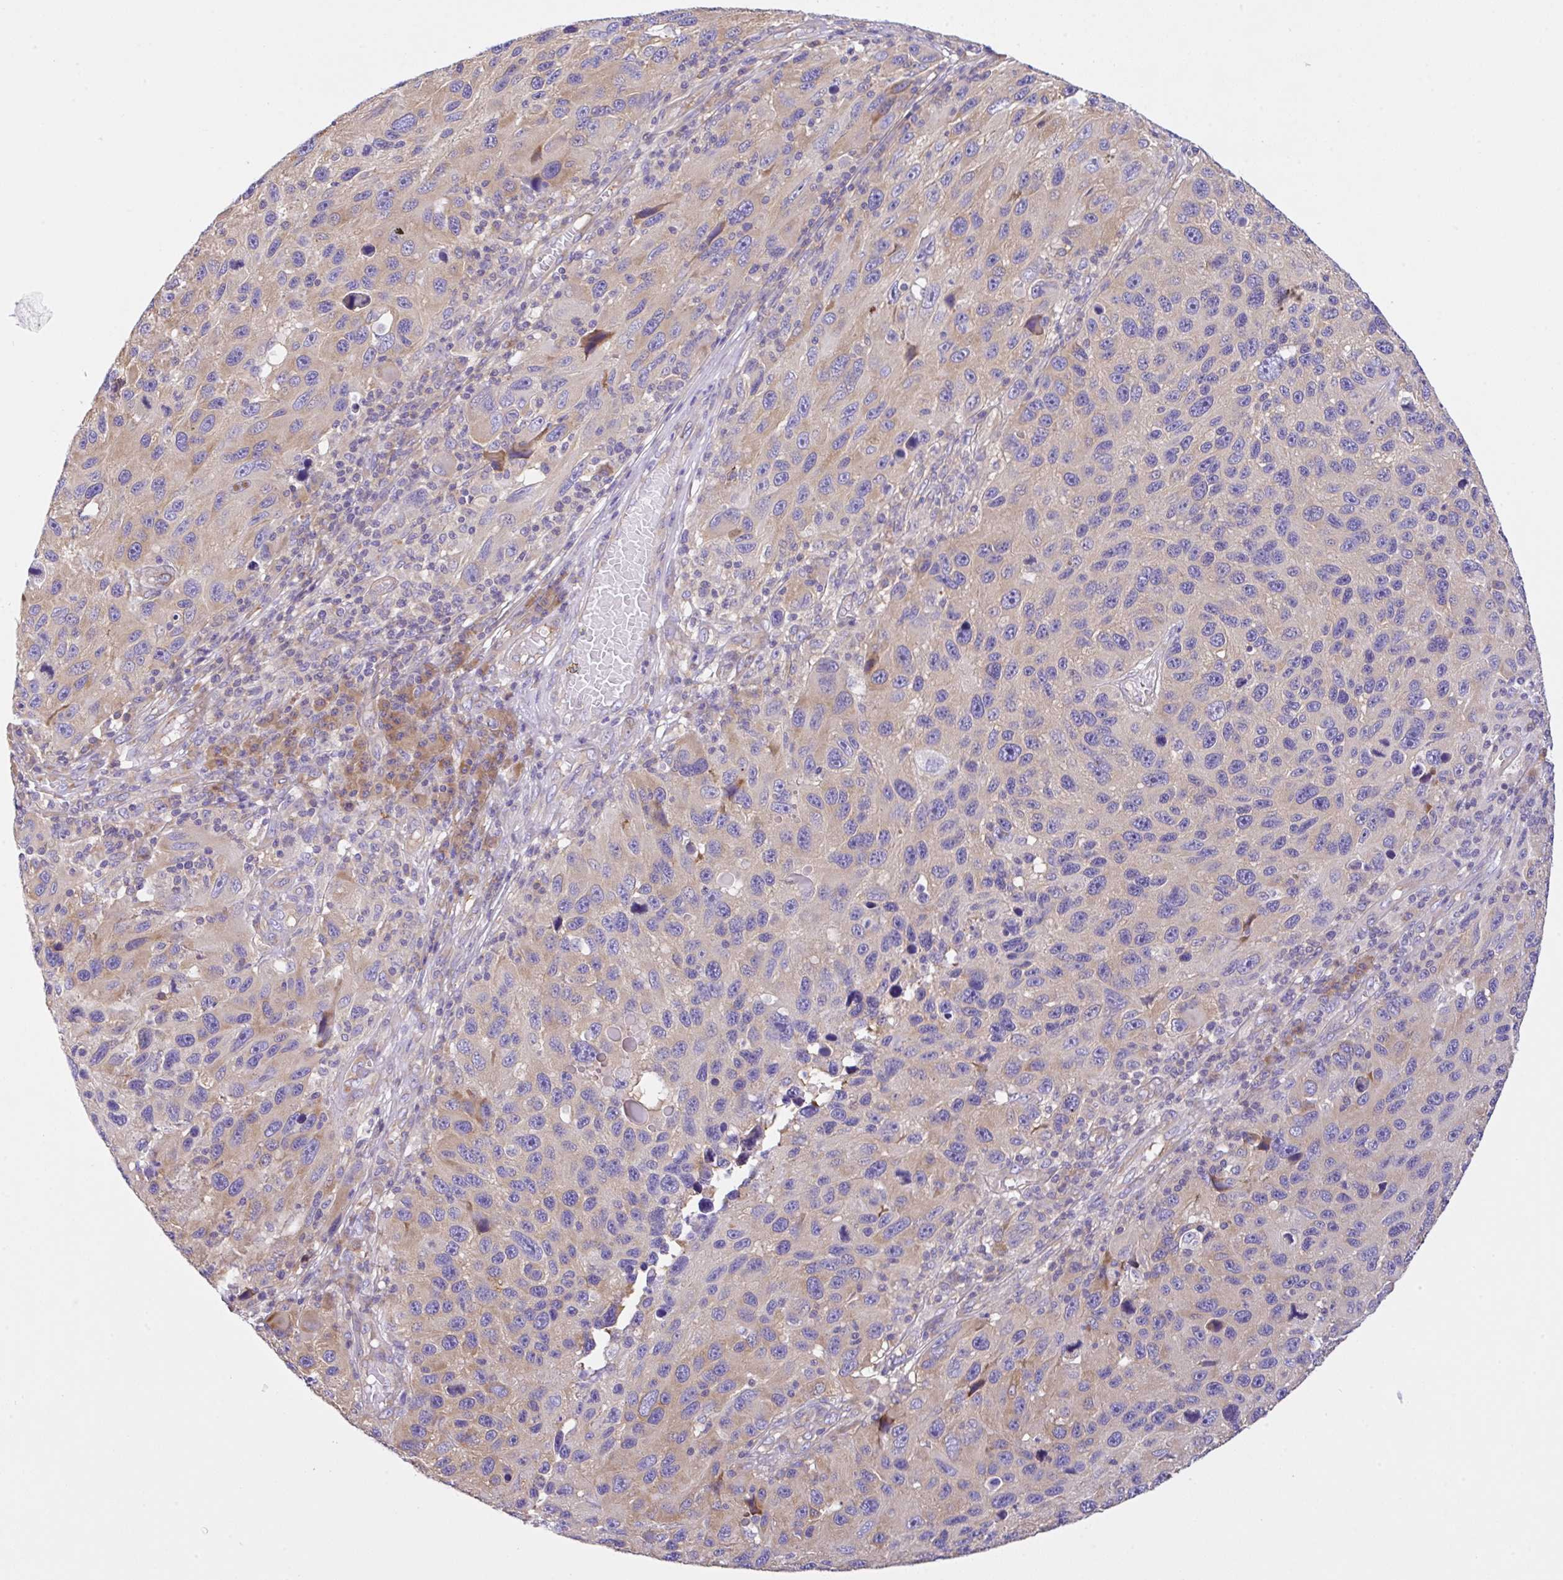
{"staining": {"intensity": "weak", "quantity": "<25%", "location": "cytoplasmic/membranous"}, "tissue": "melanoma", "cell_type": "Tumor cells", "image_type": "cancer", "snomed": [{"axis": "morphology", "description": "Malignant melanoma, NOS"}, {"axis": "topography", "description": "Skin"}], "caption": "Immunohistochemistry of melanoma exhibits no positivity in tumor cells. (DAB immunohistochemistry (IHC), high magnification).", "gene": "GFPT2", "patient": {"sex": "male", "age": 53}}